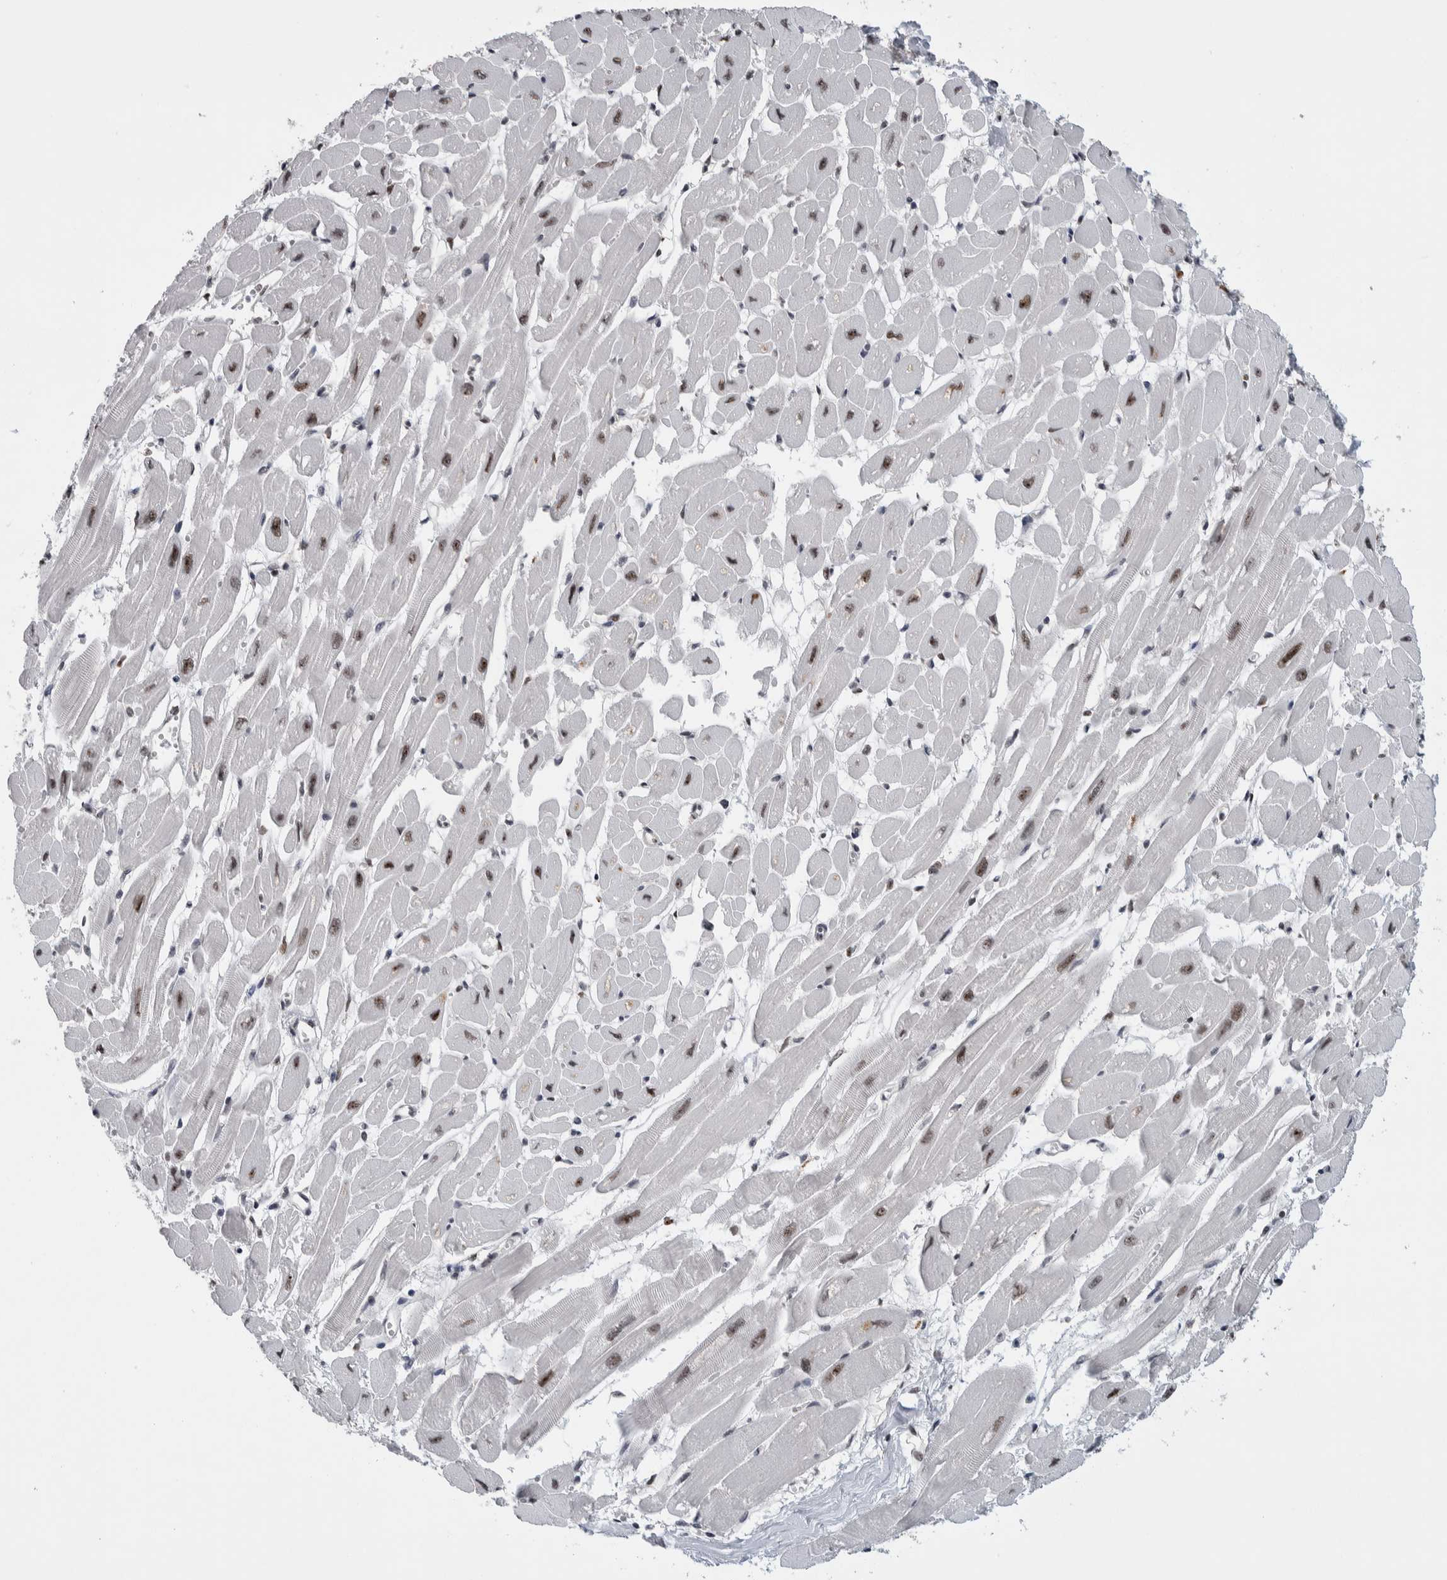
{"staining": {"intensity": "strong", "quantity": ">75%", "location": "nuclear"}, "tissue": "heart muscle", "cell_type": "Cardiomyocytes", "image_type": "normal", "snomed": [{"axis": "morphology", "description": "Normal tissue, NOS"}, {"axis": "topography", "description": "Heart"}], "caption": "Immunohistochemistry micrograph of unremarkable heart muscle: human heart muscle stained using IHC displays high levels of strong protein expression localized specifically in the nuclear of cardiomyocytes, appearing as a nuclear brown color.", "gene": "NCL", "patient": {"sex": "female", "age": 54}}